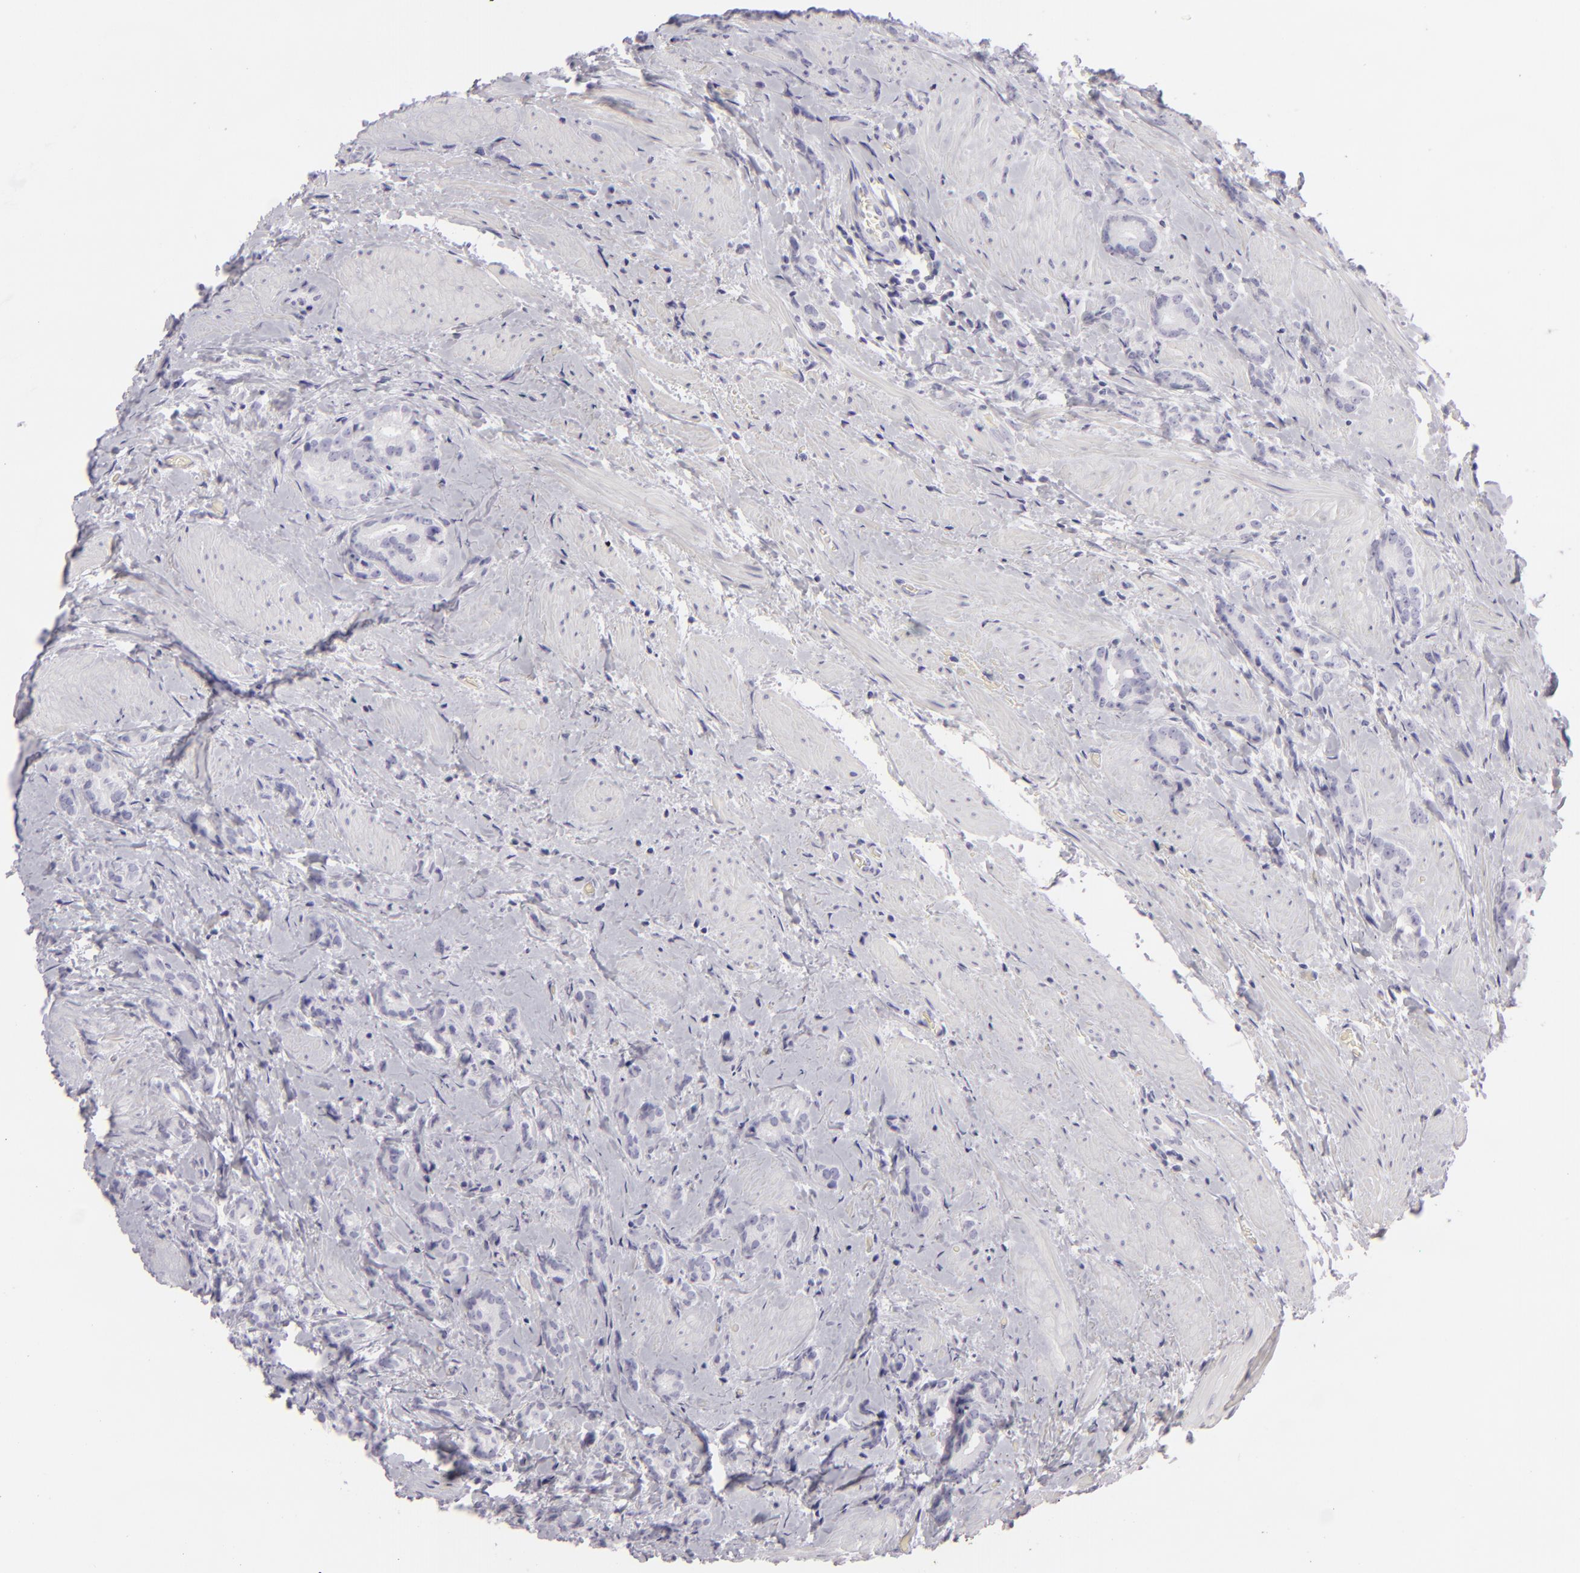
{"staining": {"intensity": "negative", "quantity": "none", "location": "none"}, "tissue": "prostate cancer", "cell_type": "Tumor cells", "image_type": "cancer", "snomed": [{"axis": "morphology", "description": "Adenocarcinoma, Medium grade"}, {"axis": "topography", "description": "Prostate"}], "caption": "Micrograph shows no significant protein positivity in tumor cells of prostate cancer (adenocarcinoma (medium-grade)).", "gene": "CDX2", "patient": {"sex": "male", "age": 59}}